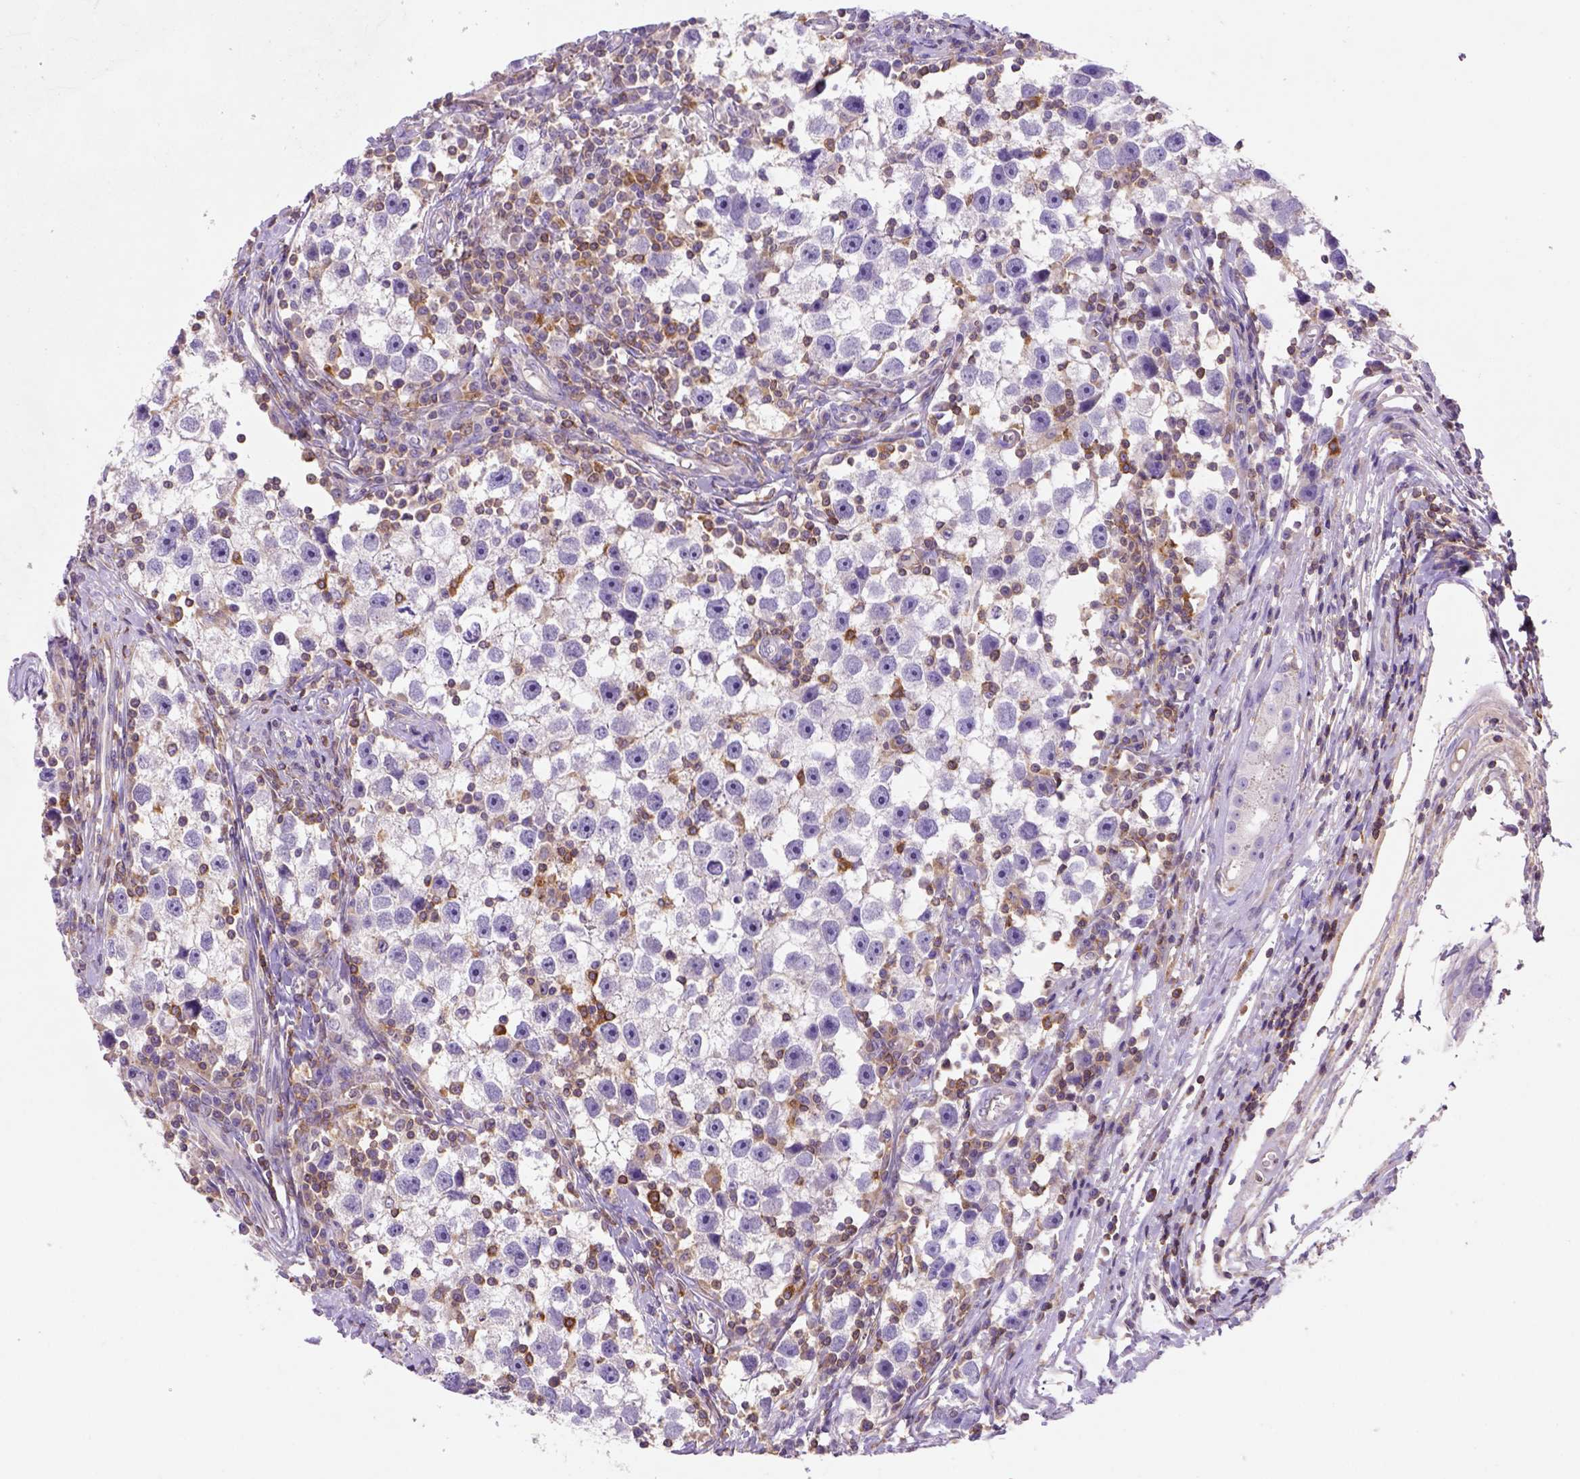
{"staining": {"intensity": "negative", "quantity": "none", "location": "none"}, "tissue": "testis cancer", "cell_type": "Tumor cells", "image_type": "cancer", "snomed": [{"axis": "morphology", "description": "Seminoma, NOS"}, {"axis": "topography", "description": "Testis"}], "caption": "Tumor cells are negative for brown protein staining in testis cancer.", "gene": "INPP5D", "patient": {"sex": "male", "age": 30}}